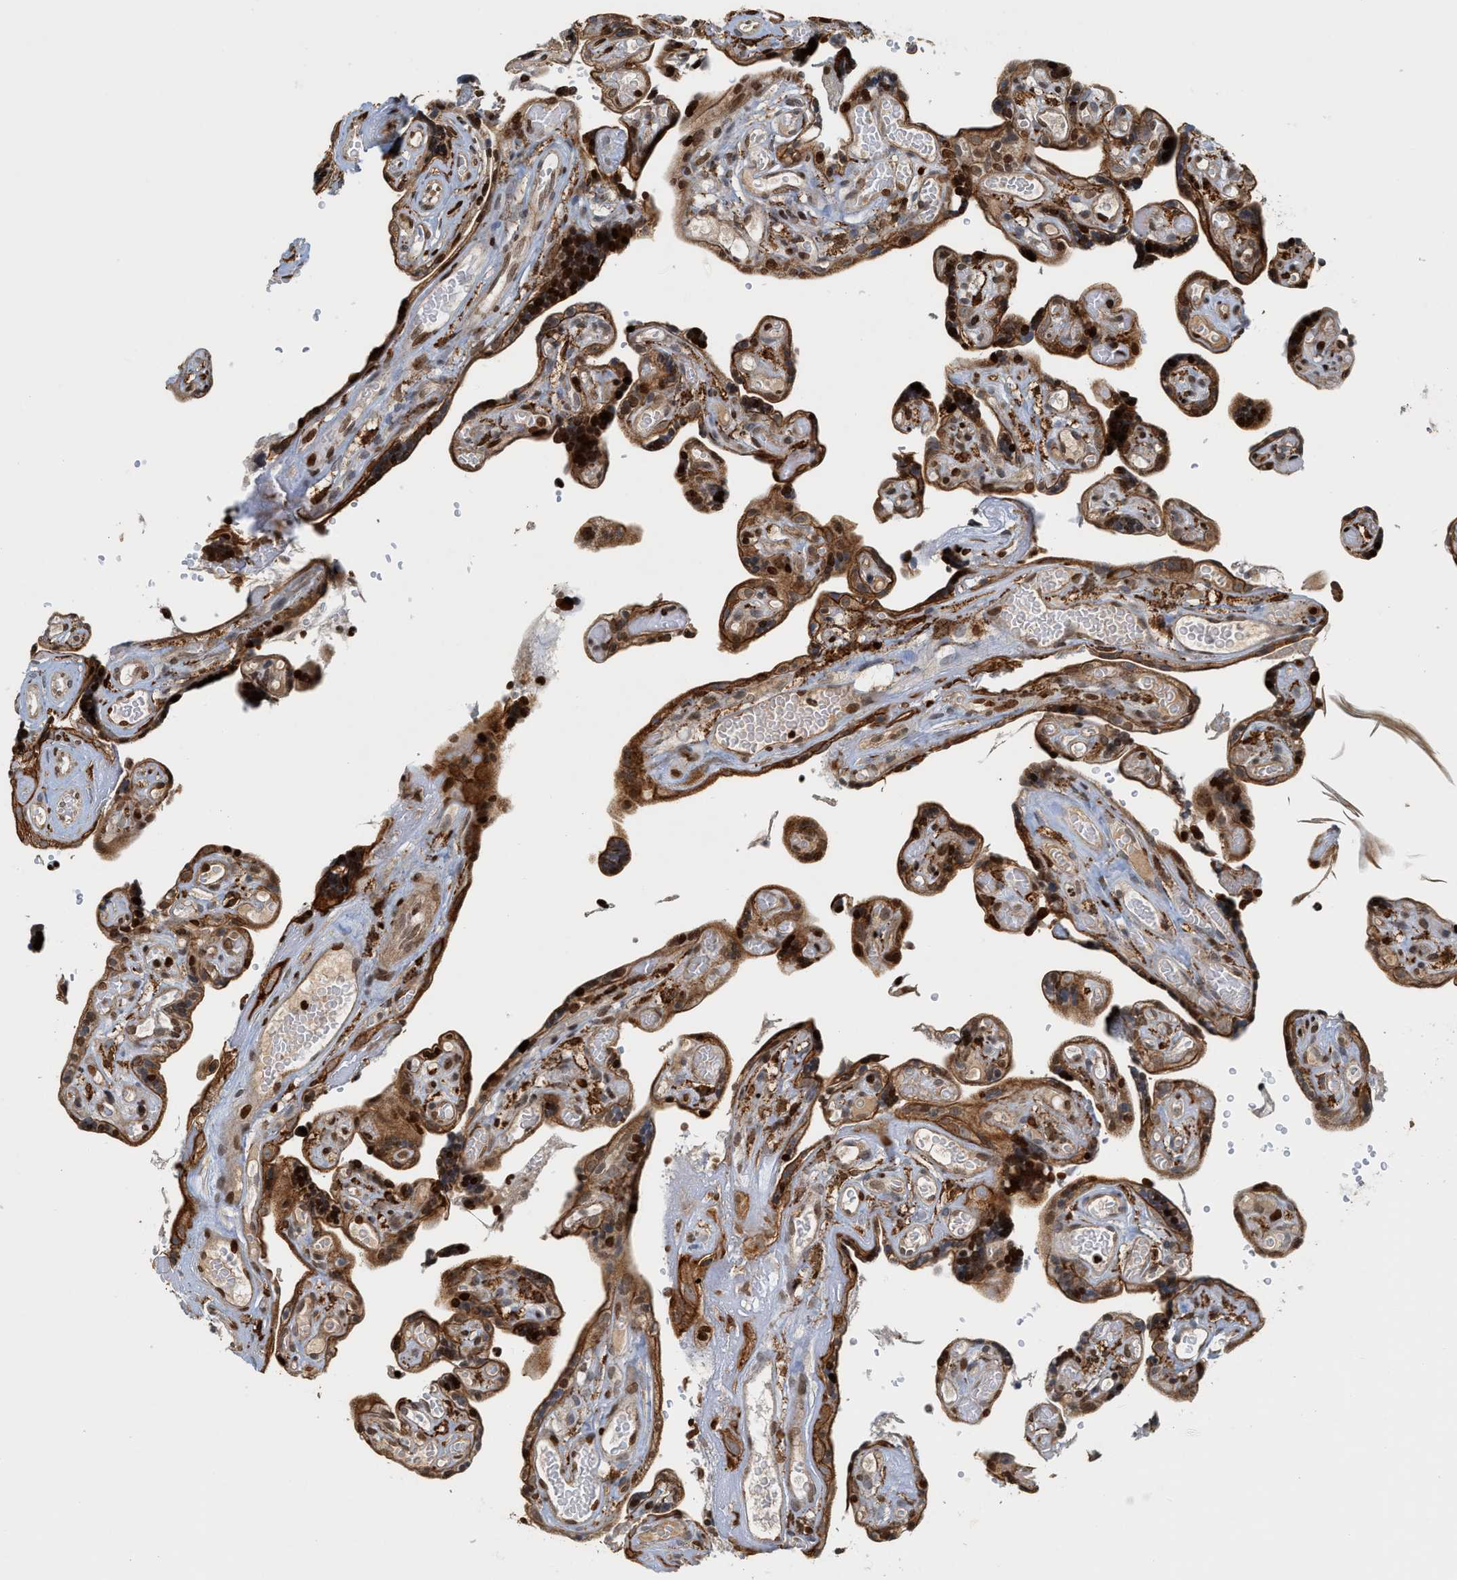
{"staining": {"intensity": "strong", "quantity": ">75%", "location": "cytoplasmic/membranous"}, "tissue": "placenta", "cell_type": "Decidual cells", "image_type": "normal", "snomed": [{"axis": "morphology", "description": "Normal tissue, NOS"}, {"axis": "topography", "description": "Placenta"}], "caption": "Protein expression analysis of normal human placenta reveals strong cytoplasmic/membranous expression in about >75% of decidual cells. The protein of interest is stained brown, and the nuclei are stained in blue (DAB (3,3'-diaminobenzidine) IHC with brightfield microscopy, high magnification).", "gene": "SH3D19", "patient": {"sex": "female", "age": 30}}